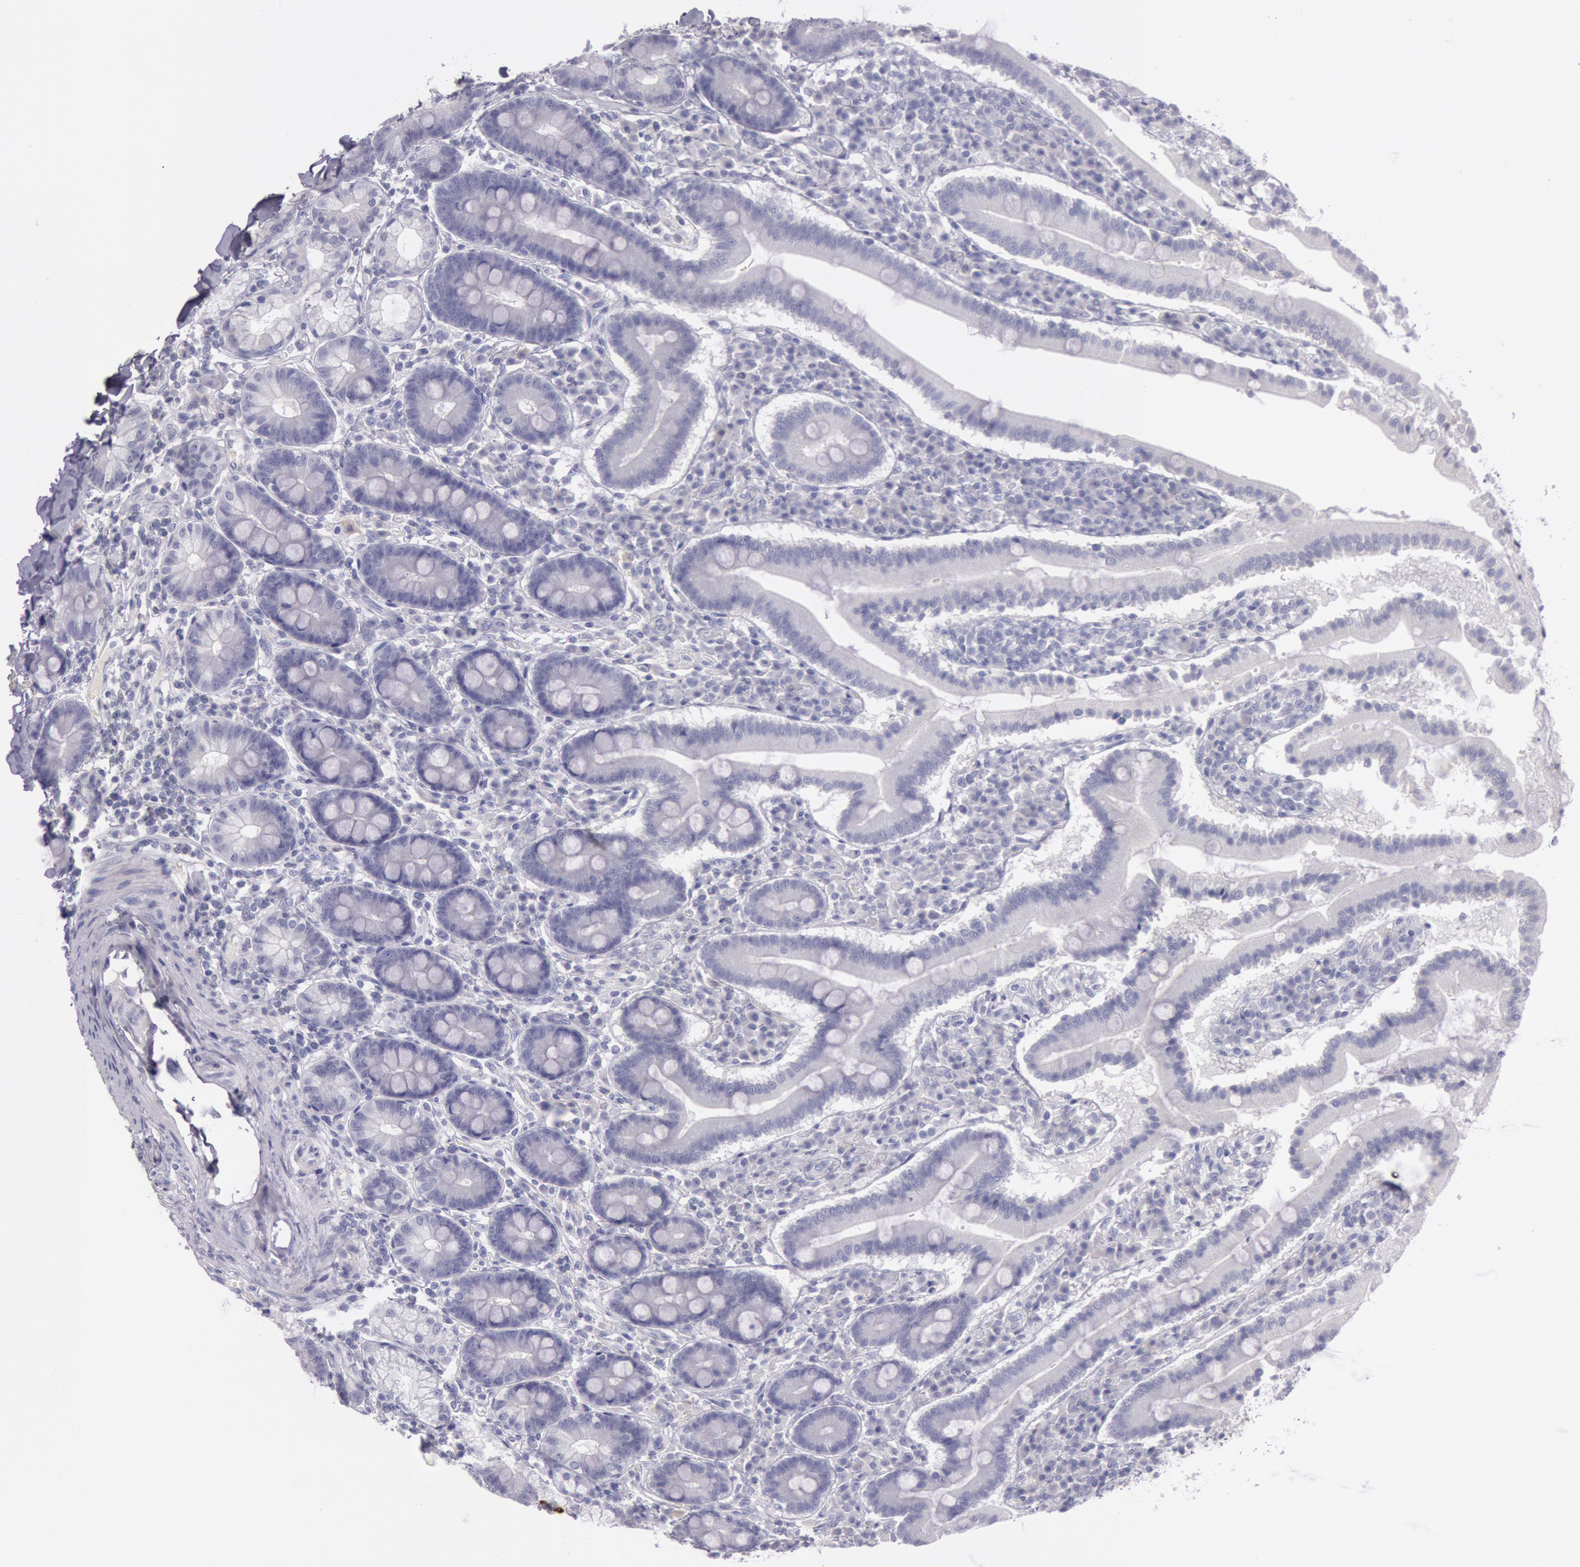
{"staining": {"intensity": "negative", "quantity": "none", "location": "none"}, "tissue": "duodenum", "cell_type": "Glandular cells", "image_type": "normal", "snomed": [{"axis": "morphology", "description": "Normal tissue, NOS"}, {"axis": "topography", "description": "Duodenum"}], "caption": "A micrograph of duodenum stained for a protein displays no brown staining in glandular cells. The staining is performed using DAB brown chromogen with nuclei counter-stained in using hematoxylin.", "gene": "EGFR", "patient": {"sex": "male", "age": 50}}